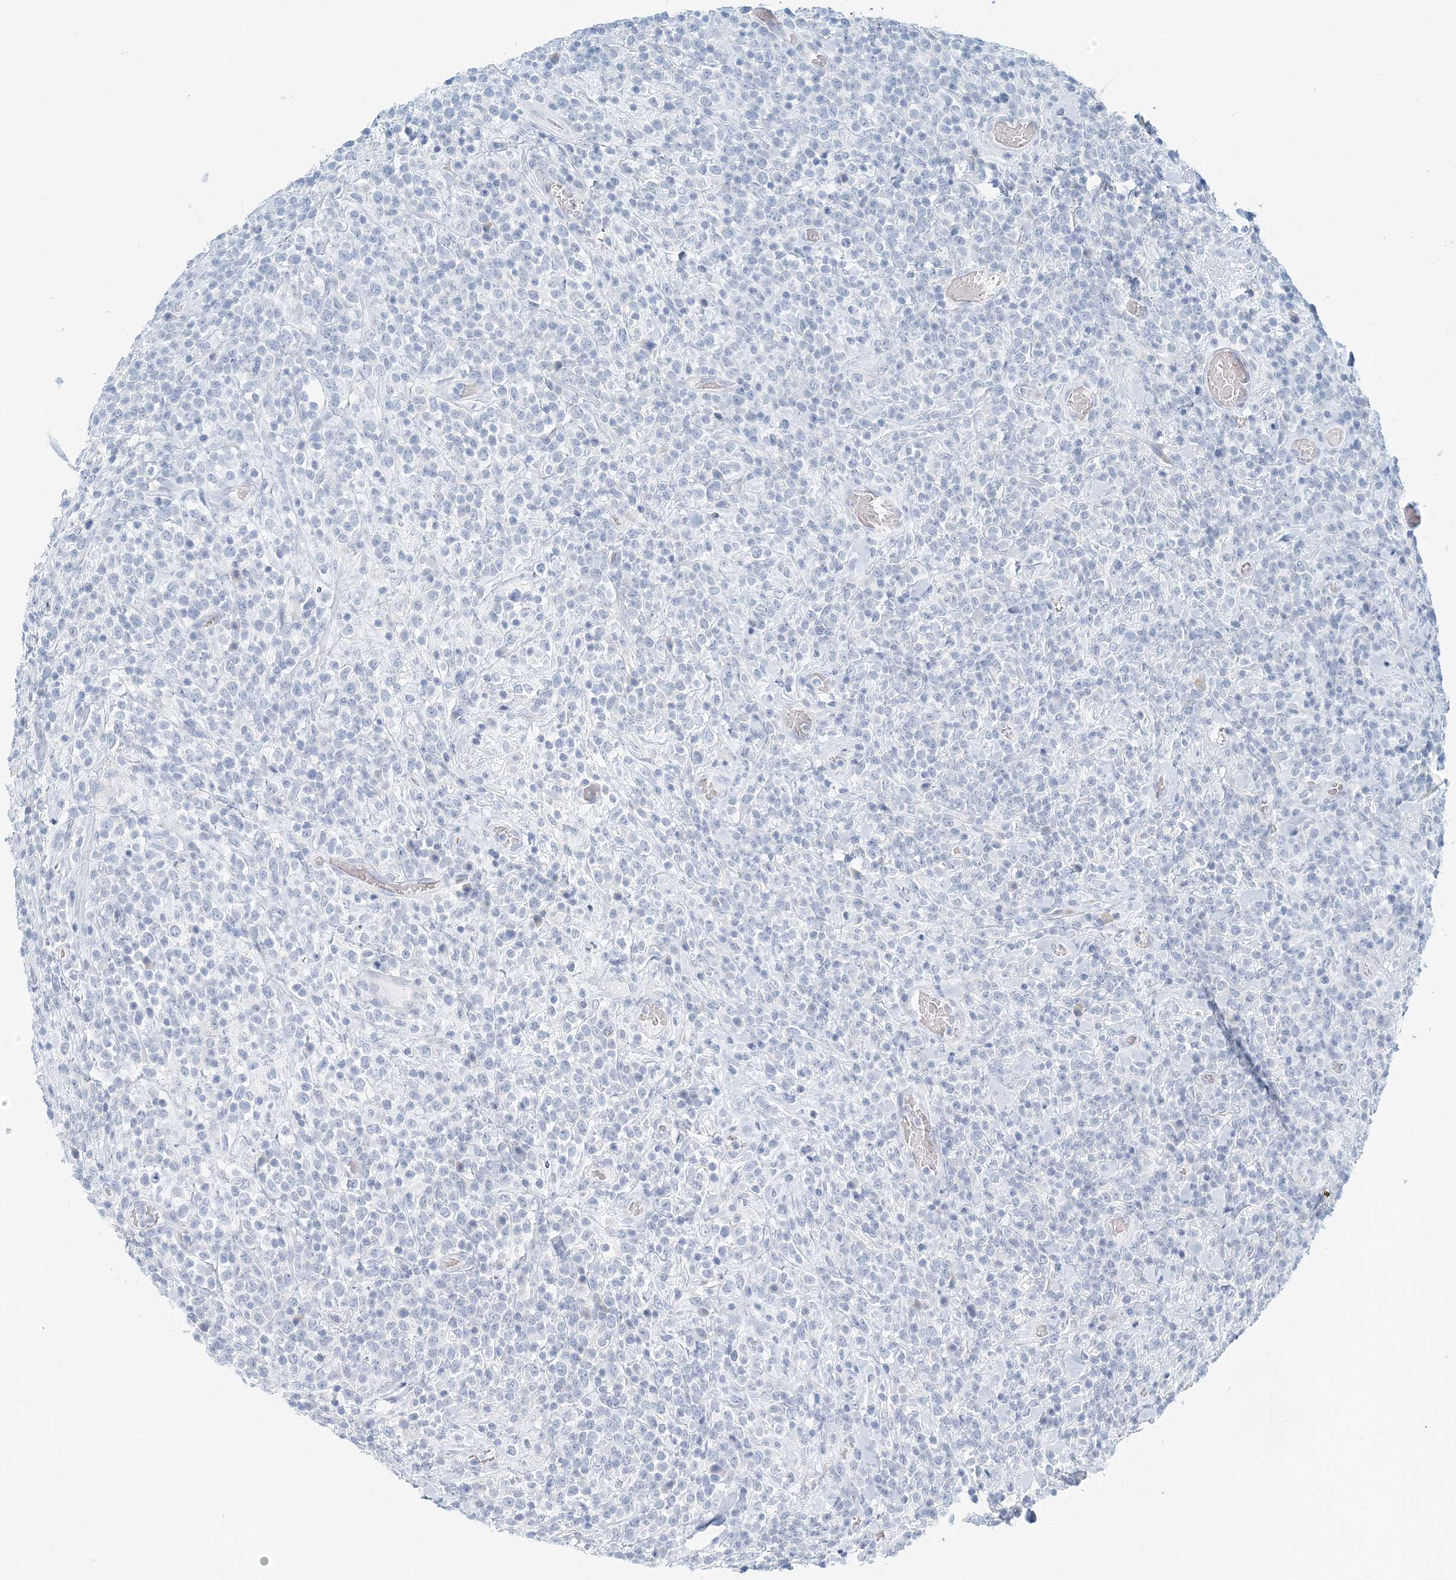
{"staining": {"intensity": "negative", "quantity": "none", "location": "none"}, "tissue": "lymphoma", "cell_type": "Tumor cells", "image_type": "cancer", "snomed": [{"axis": "morphology", "description": "Malignant lymphoma, non-Hodgkin's type, High grade"}, {"axis": "topography", "description": "Colon"}], "caption": "Immunohistochemistry (IHC) histopathology image of lymphoma stained for a protein (brown), which shows no positivity in tumor cells.", "gene": "VILL", "patient": {"sex": "female", "age": 53}}